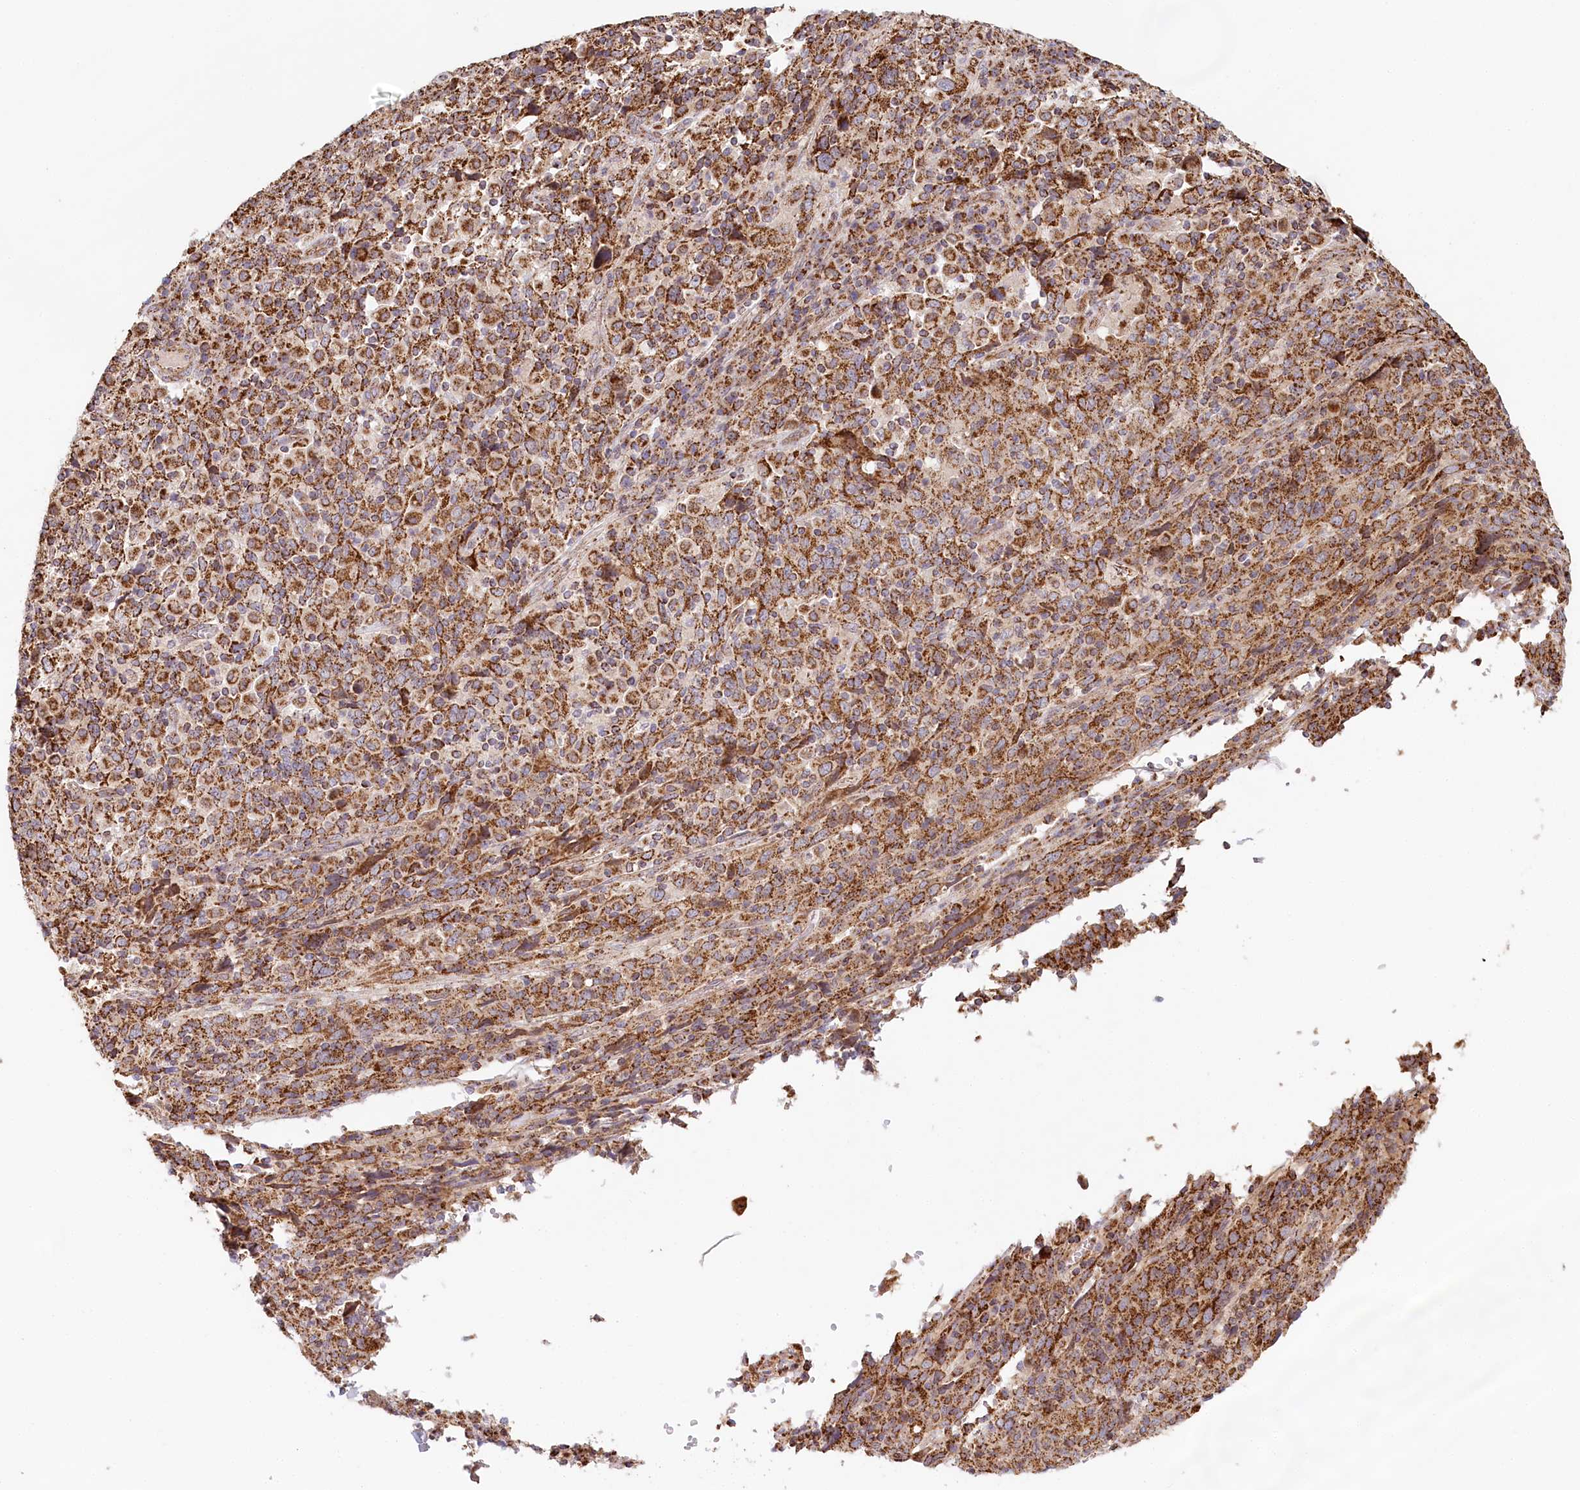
{"staining": {"intensity": "strong", "quantity": ">75%", "location": "cytoplasmic/membranous"}, "tissue": "cervical cancer", "cell_type": "Tumor cells", "image_type": "cancer", "snomed": [{"axis": "morphology", "description": "Squamous cell carcinoma, NOS"}, {"axis": "topography", "description": "Cervix"}], "caption": "A photomicrograph showing strong cytoplasmic/membranous positivity in approximately >75% of tumor cells in cervical cancer, as visualized by brown immunohistochemical staining.", "gene": "UMPS", "patient": {"sex": "female", "age": 46}}